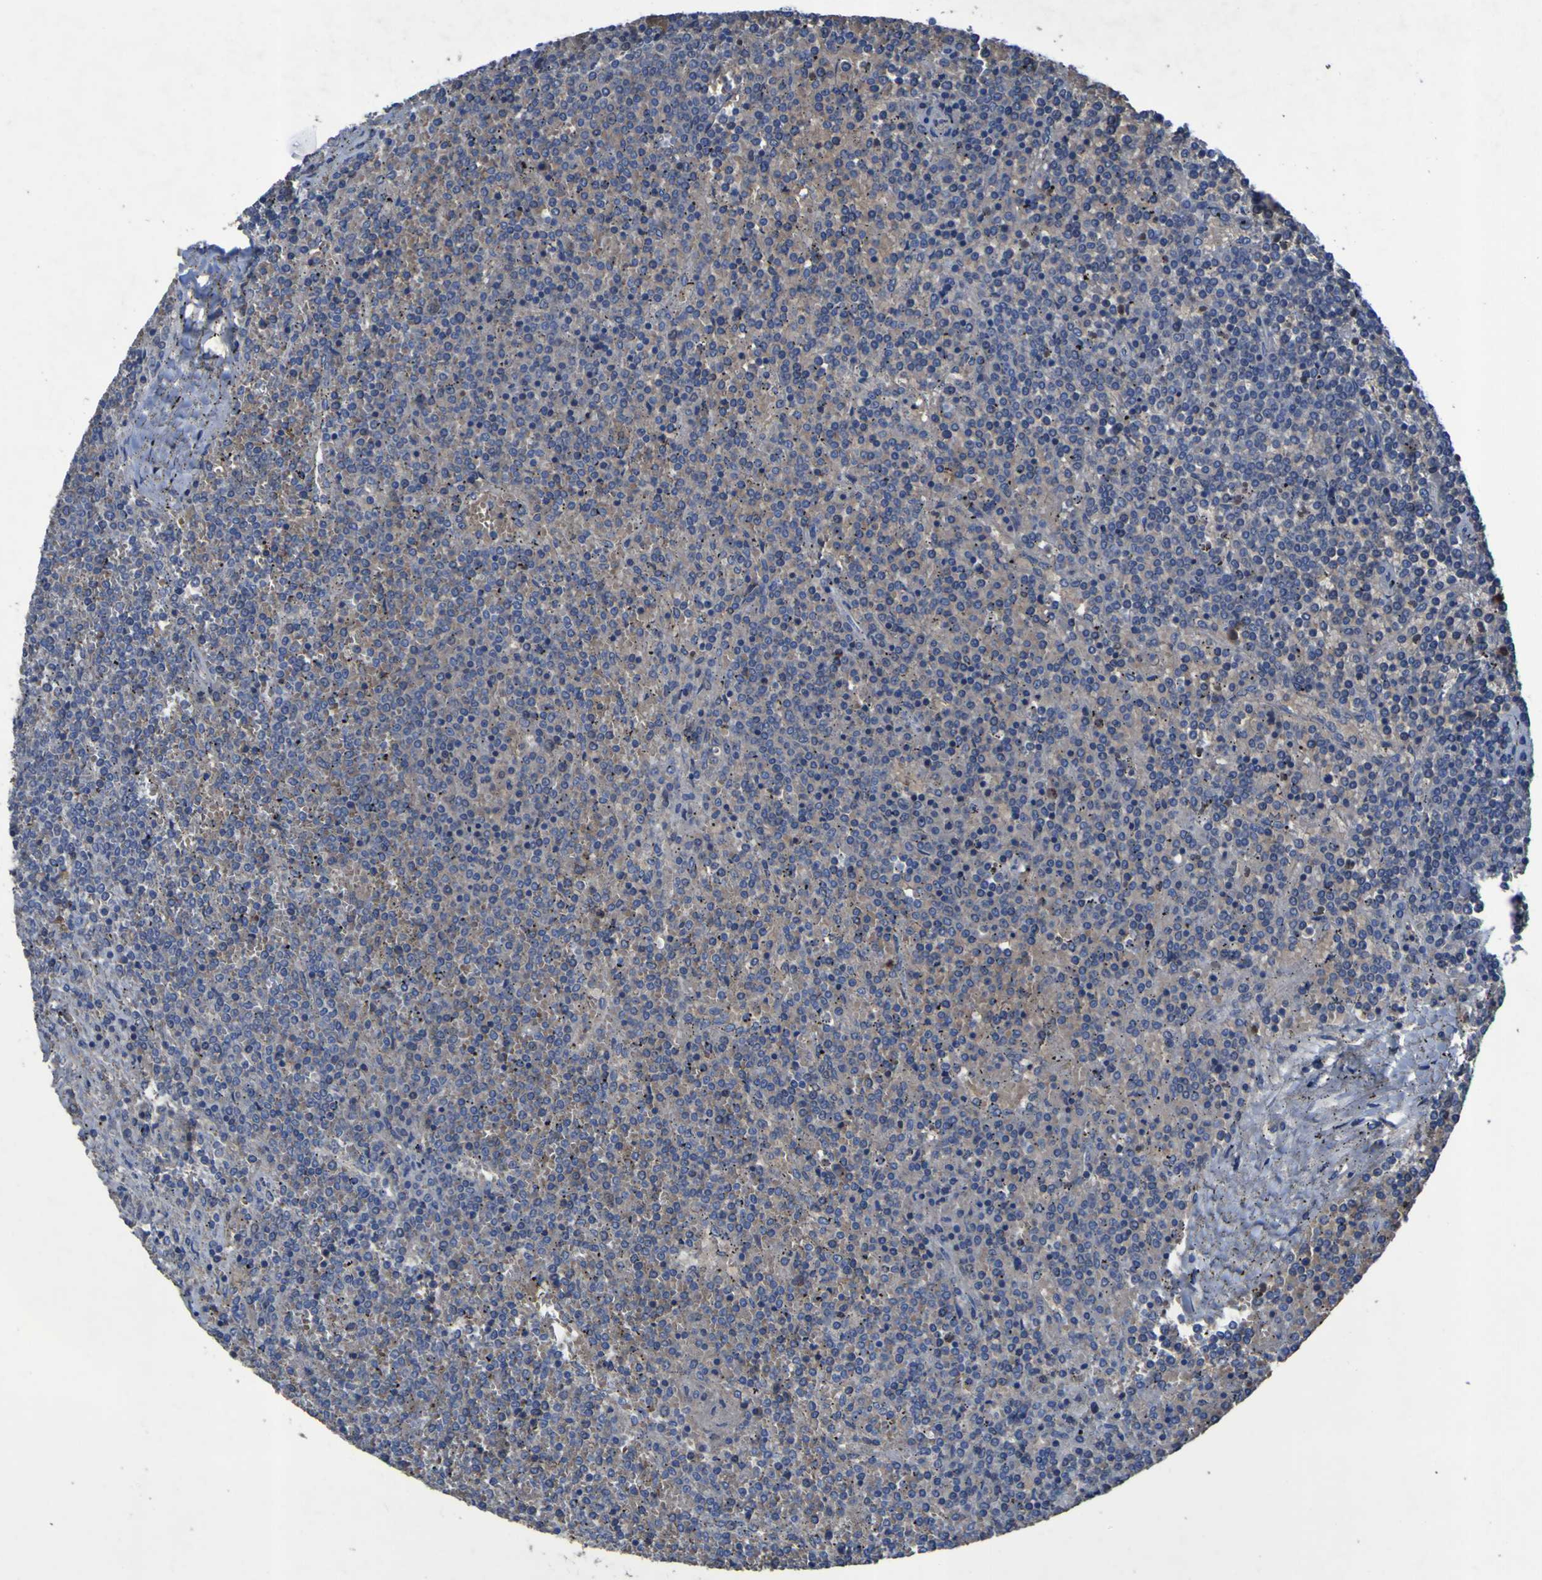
{"staining": {"intensity": "weak", "quantity": "<25%", "location": "cytoplasmic/membranous"}, "tissue": "lymphoma", "cell_type": "Tumor cells", "image_type": "cancer", "snomed": [{"axis": "morphology", "description": "Malignant lymphoma, non-Hodgkin's type, Low grade"}, {"axis": "topography", "description": "Spleen"}], "caption": "Tumor cells show no significant protein positivity in lymphoma.", "gene": "SGK2", "patient": {"sex": "female", "age": 19}}